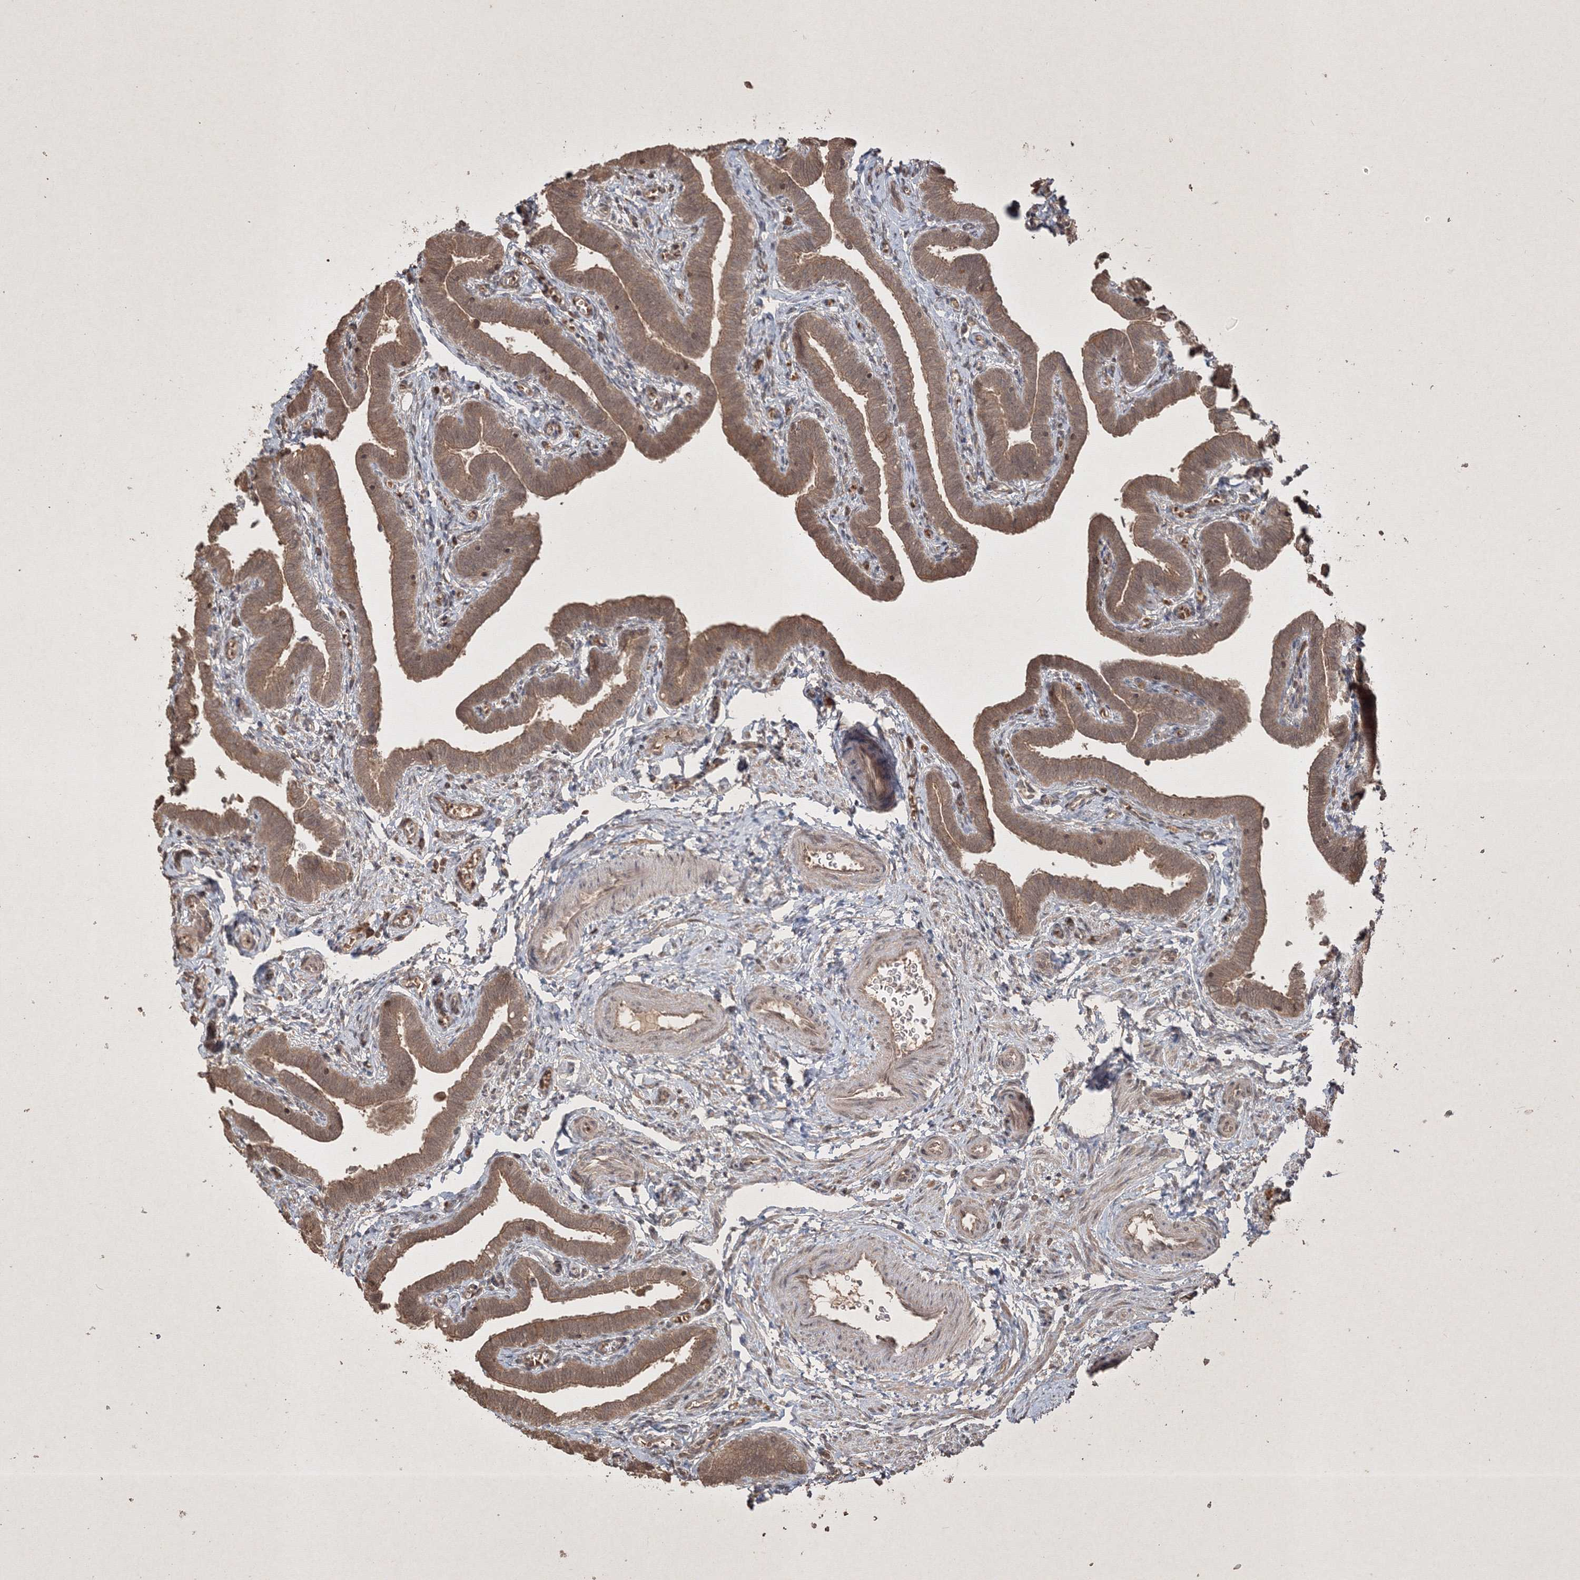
{"staining": {"intensity": "moderate", "quantity": ">75%", "location": "cytoplasmic/membranous"}, "tissue": "fallopian tube", "cell_type": "Glandular cells", "image_type": "normal", "snomed": [{"axis": "morphology", "description": "Normal tissue, NOS"}, {"axis": "topography", "description": "Fallopian tube"}], "caption": "IHC photomicrograph of unremarkable fallopian tube: human fallopian tube stained using IHC exhibits medium levels of moderate protein expression localized specifically in the cytoplasmic/membranous of glandular cells, appearing as a cytoplasmic/membranous brown color.", "gene": "PELI3", "patient": {"sex": "female", "age": 36}}